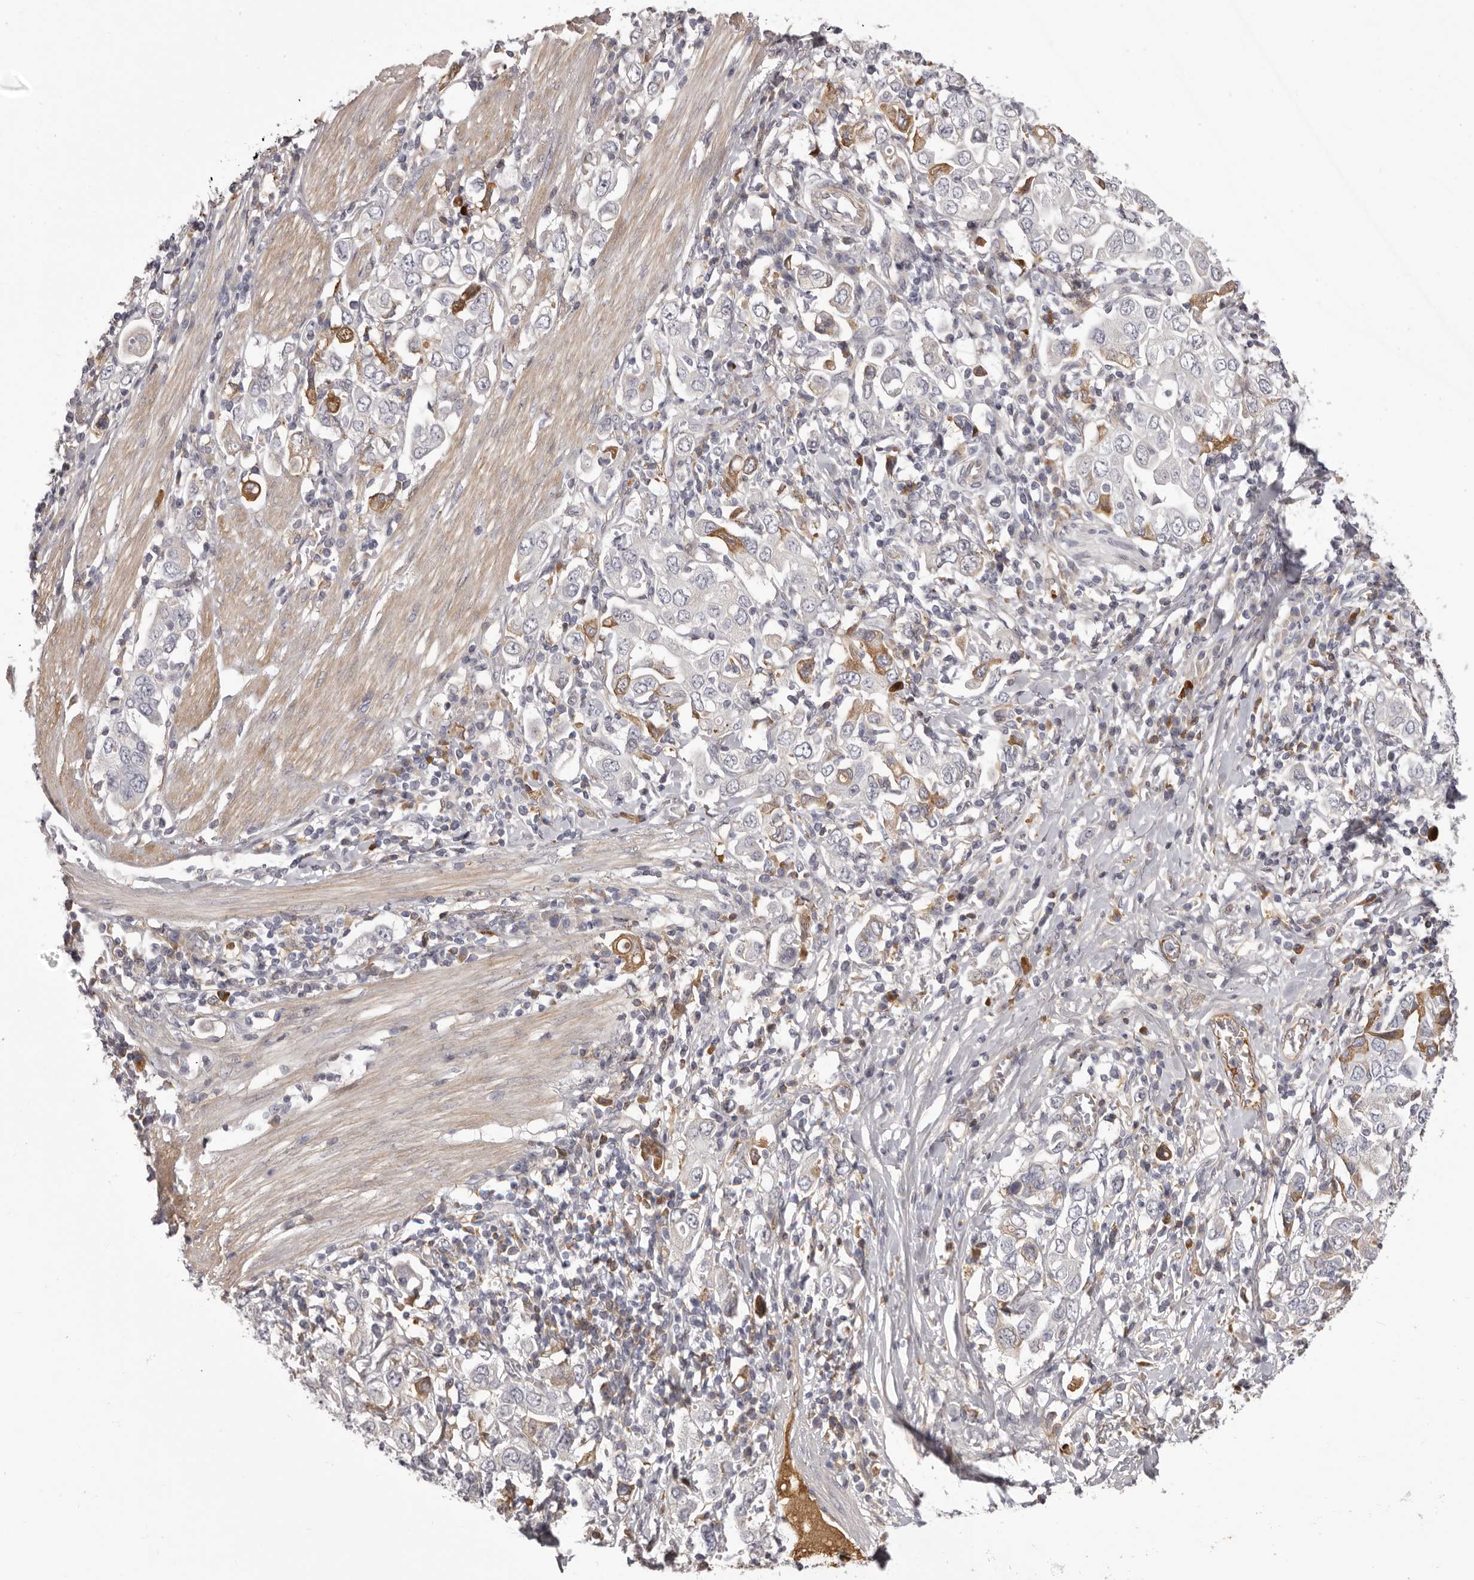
{"staining": {"intensity": "moderate", "quantity": "<25%", "location": "cytoplasmic/membranous"}, "tissue": "stomach cancer", "cell_type": "Tumor cells", "image_type": "cancer", "snomed": [{"axis": "morphology", "description": "Adenocarcinoma, NOS"}, {"axis": "topography", "description": "Stomach, upper"}], "caption": "Protein expression analysis of stomach adenocarcinoma displays moderate cytoplasmic/membranous expression in approximately <25% of tumor cells.", "gene": "OTUD3", "patient": {"sex": "male", "age": 62}}